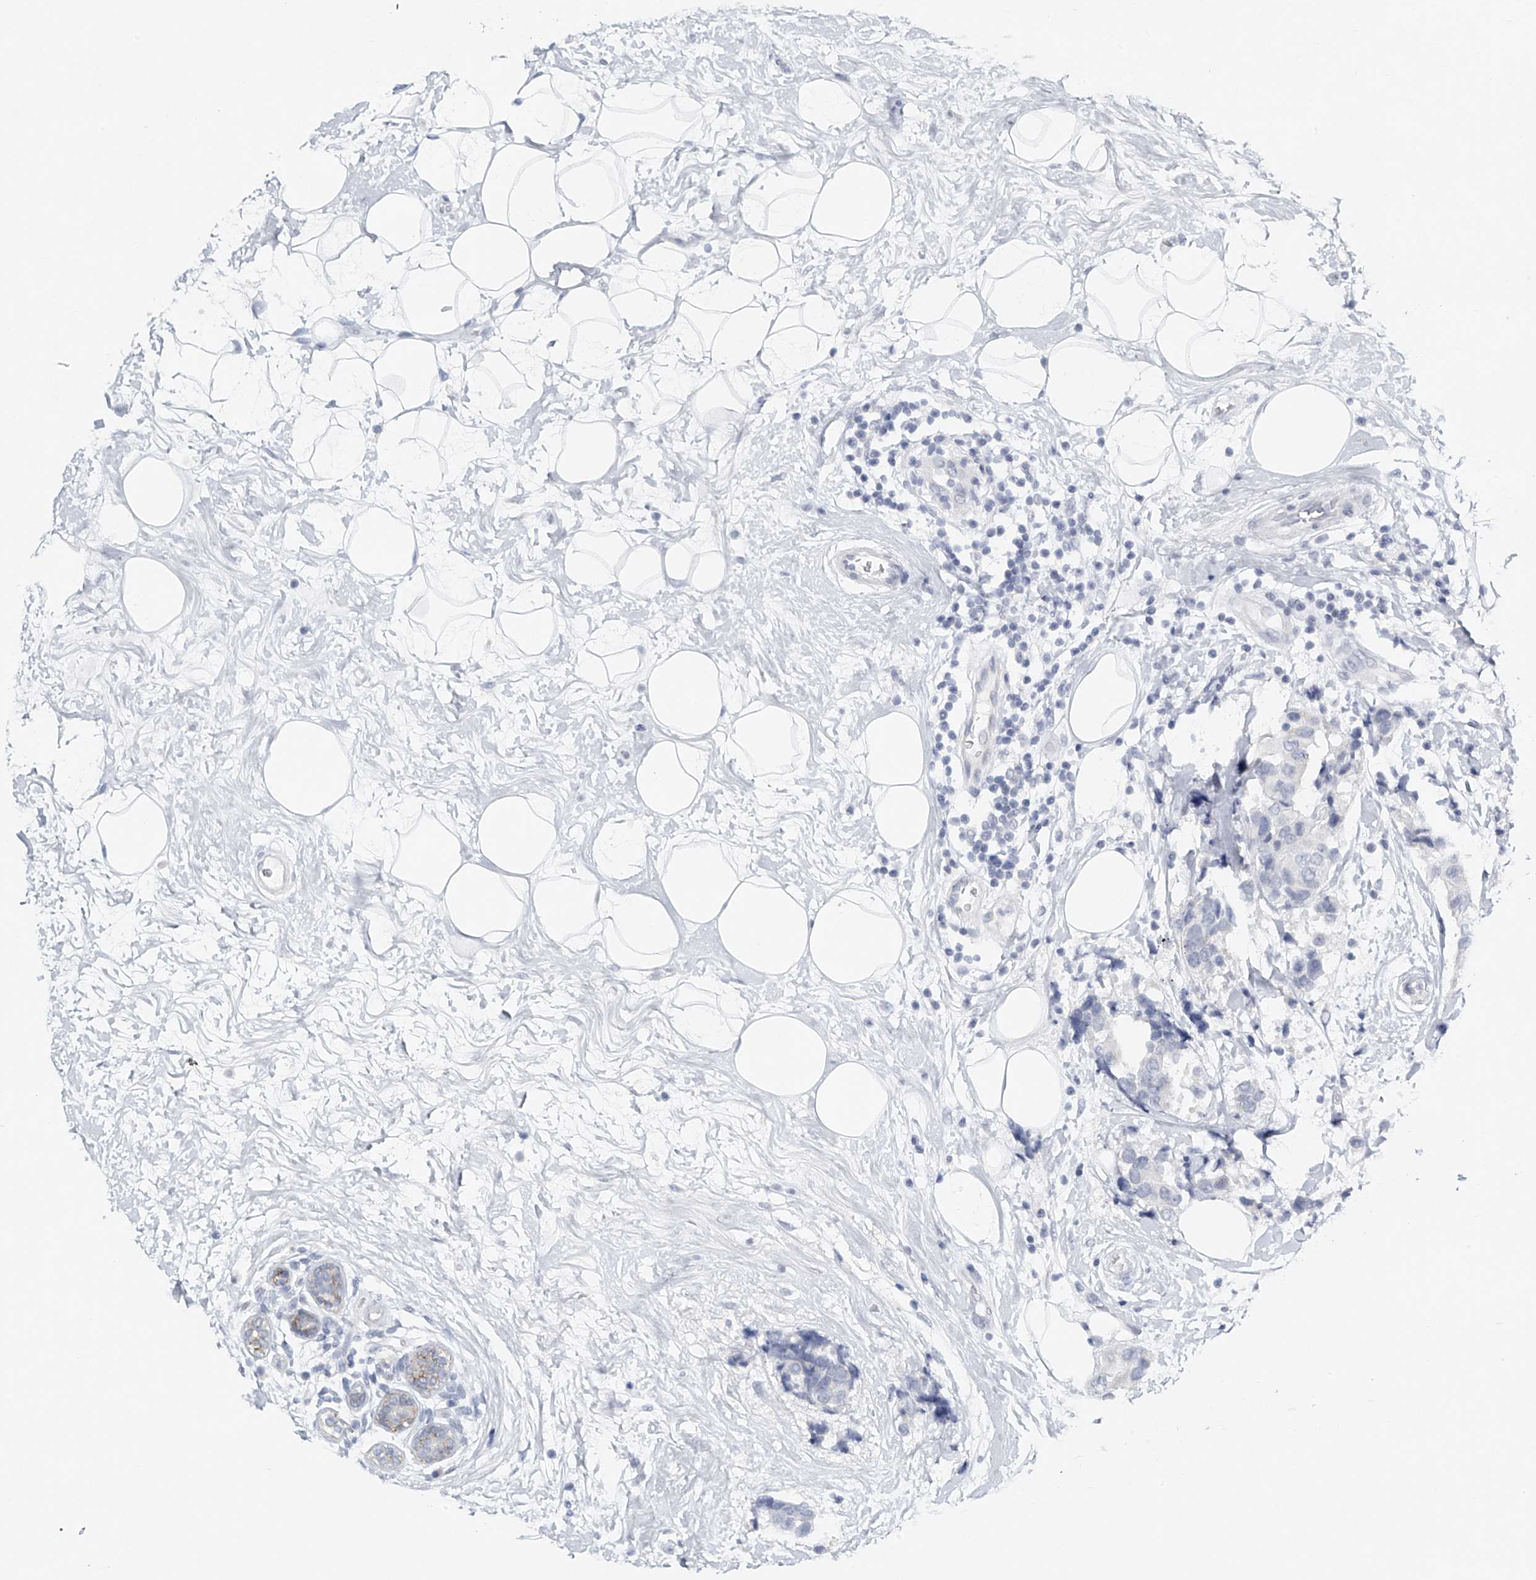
{"staining": {"intensity": "negative", "quantity": "none", "location": "none"}, "tissue": "breast cancer", "cell_type": "Tumor cells", "image_type": "cancer", "snomed": [{"axis": "morphology", "description": "Normal tissue, NOS"}, {"axis": "morphology", "description": "Duct carcinoma"}, {"axis": "topography", "description": "Breast"}], "caption": "Immunohistochemical staining of human breast invasive ductal carcinoma exhibits no significant expression in tumor cells.", "gene": "FAT2", "patient": {"sex": "female", "age": 39}}